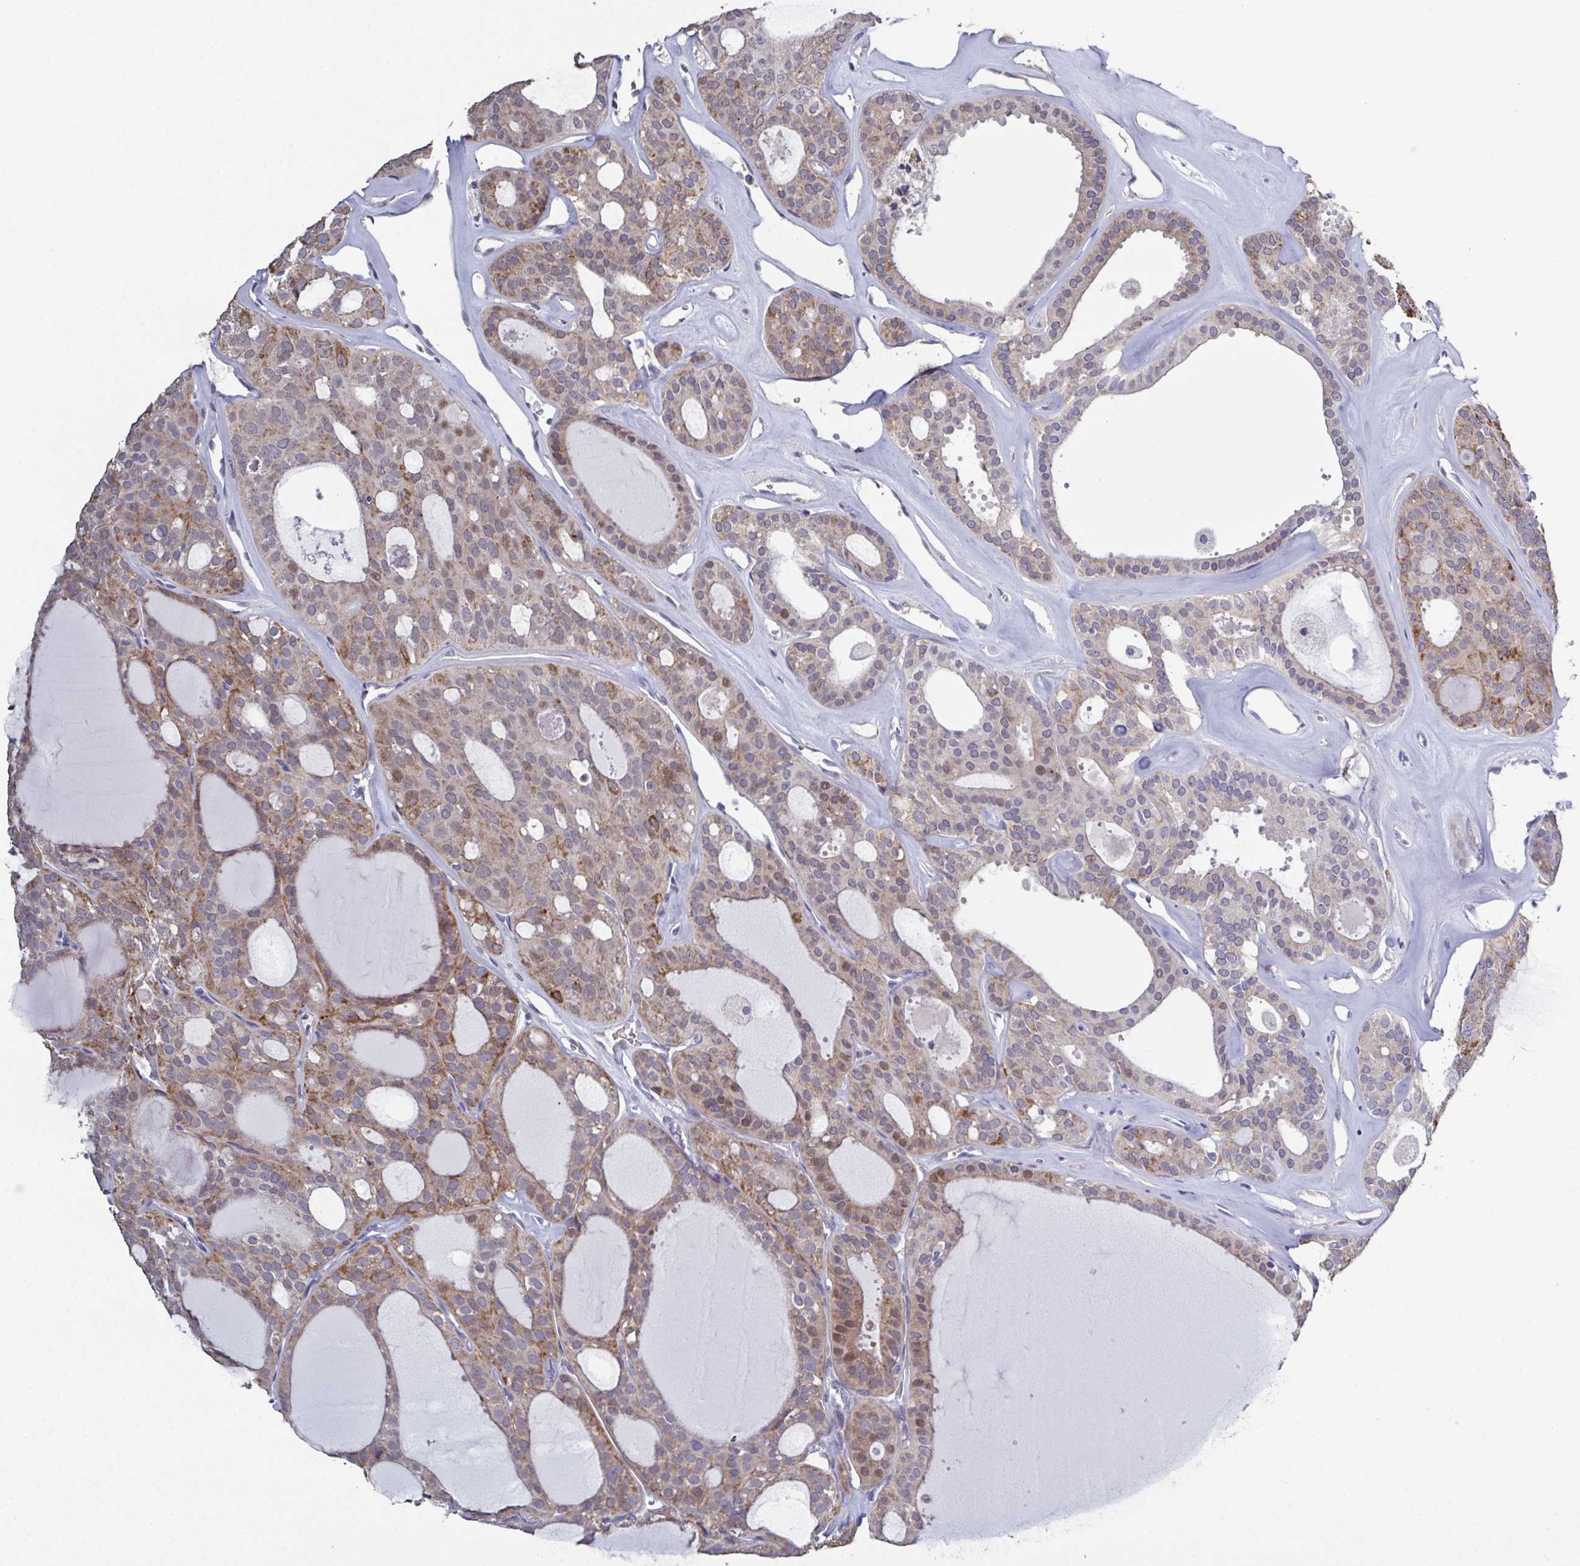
{"staining": {"intensity": "moderate", "quantity": "25%-75%", "location": "cytoplasmic/membranous"}, "tissue": "thyroid cancer", "cell_type": "Tumor cells", "image_type": "cancer", "snomed": [{"axis": "morphology", "description": "Follicular adenoma carcinoma, NOS"}, {"axis": "topography", "description": "Thyroid gland"}], "caption": "A histopathology image of human follicular adenoma carcinoma (thyroid) stained for a protein displays moderate cytoplasmic/membranous brown staining in tumor cells.", "gene": "GLDC", "patient": {"sex": "male", "age": 75}}